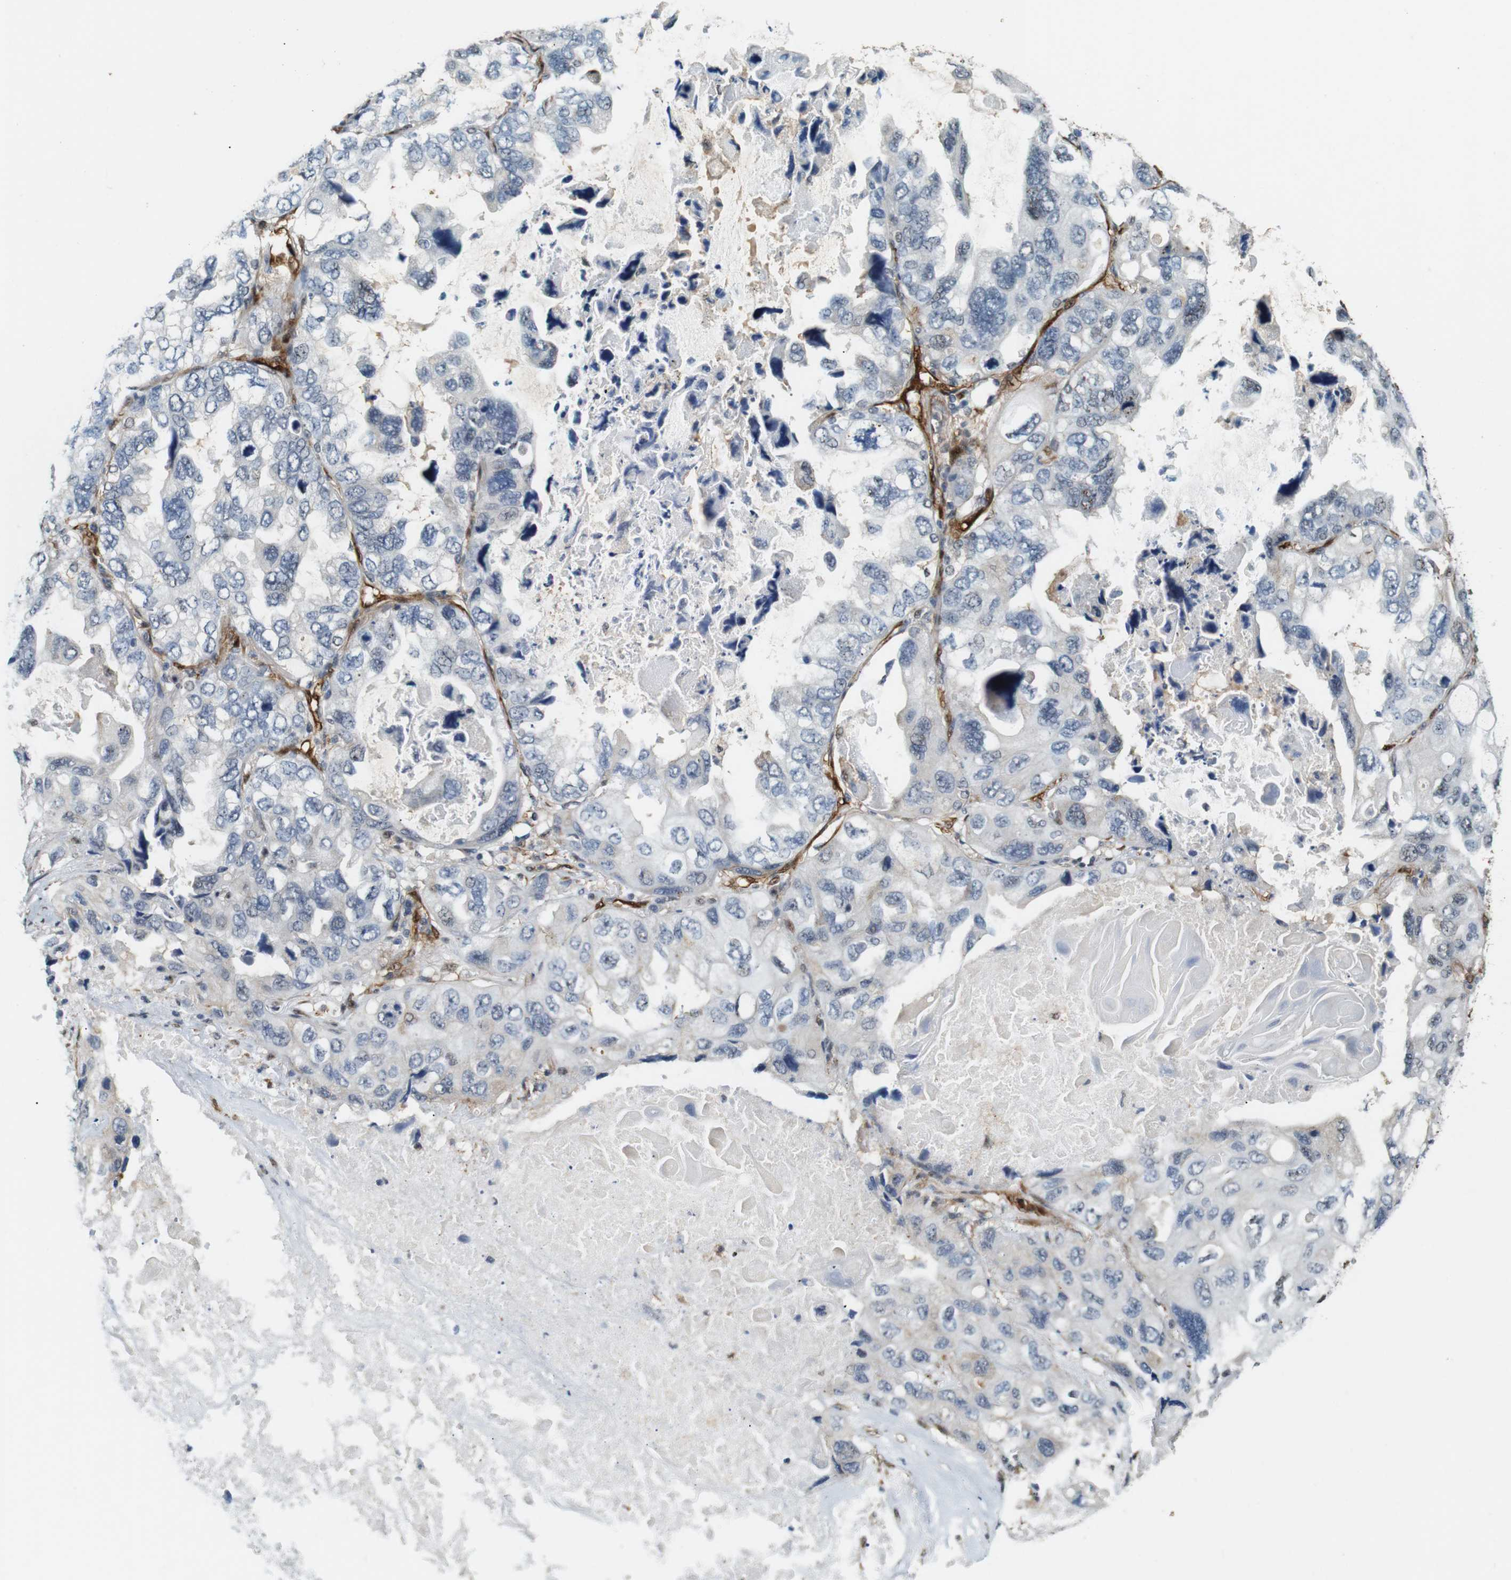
{"staining": {"intensity": "negative", "quantity": "none", "location": "none"}, "tissue": "lung cancer", "cell_type": "Tumor cells", "image_type": "cancer", "snomed": [{"axis": "morphology", "description": "Squamous cell carcinoma, NOS"}, {"axis": "topography", "description": "Lung"}], "caption": "This is an IHC image of human lung cancer. There is no positivity in tumor cells.", "gene": "LXN", "patient": {"sex": "female", "age": 73}}